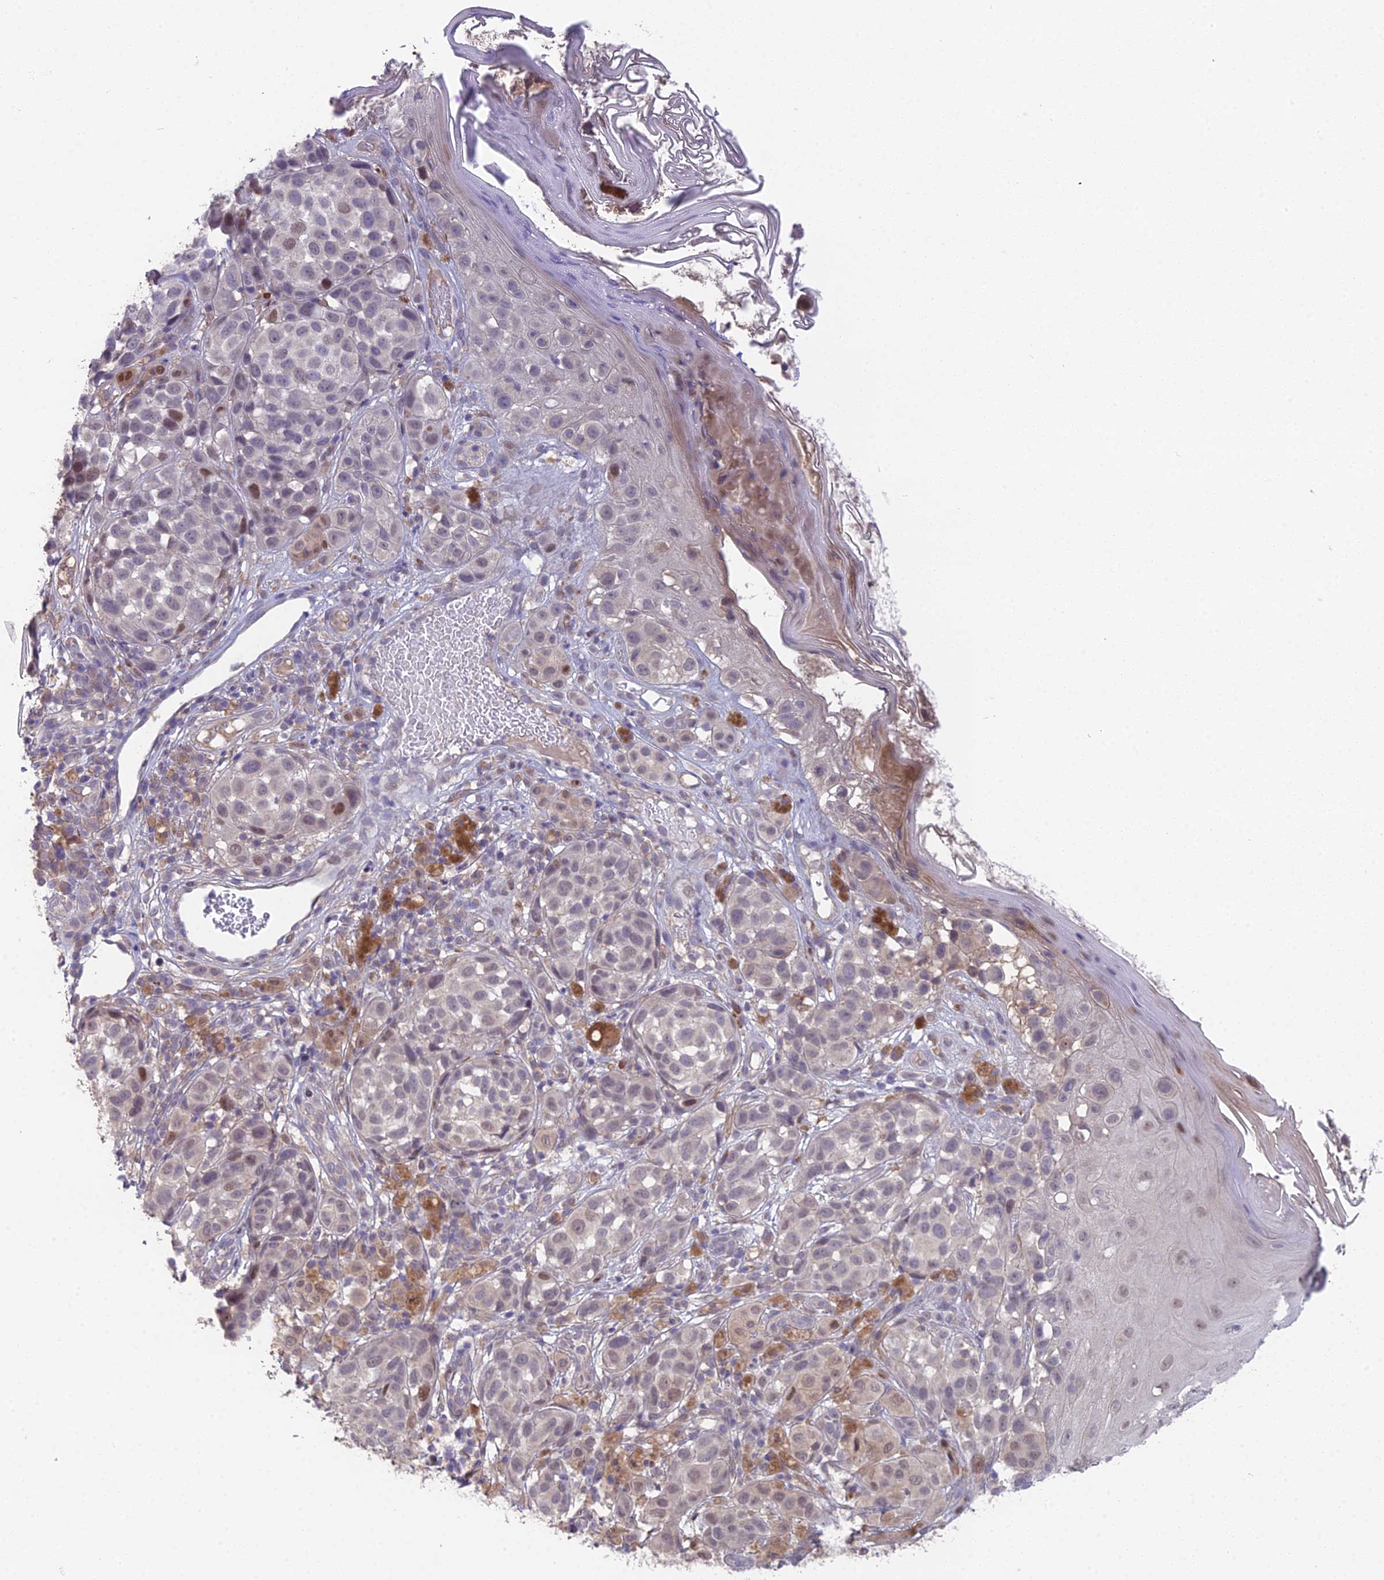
{"staining": {"intensity": "negative", "quantity": "none", "location": "none"}, "tissue": "melanoma", "cell_type": "Tumor cells", "image_type": "cancer", "snomed": [{"axis": "morphology", "description": "Malignant melanoma, NOS"}, {"axis": "topography", "description": "Skin"}], "caption": "High power microscopy image of an immunohistochemistry micrograph of melanoma, revealing no significant positivity in tumor cells.", "gene": "PUS10", "patient": {"sex": "male", "age": 38}}